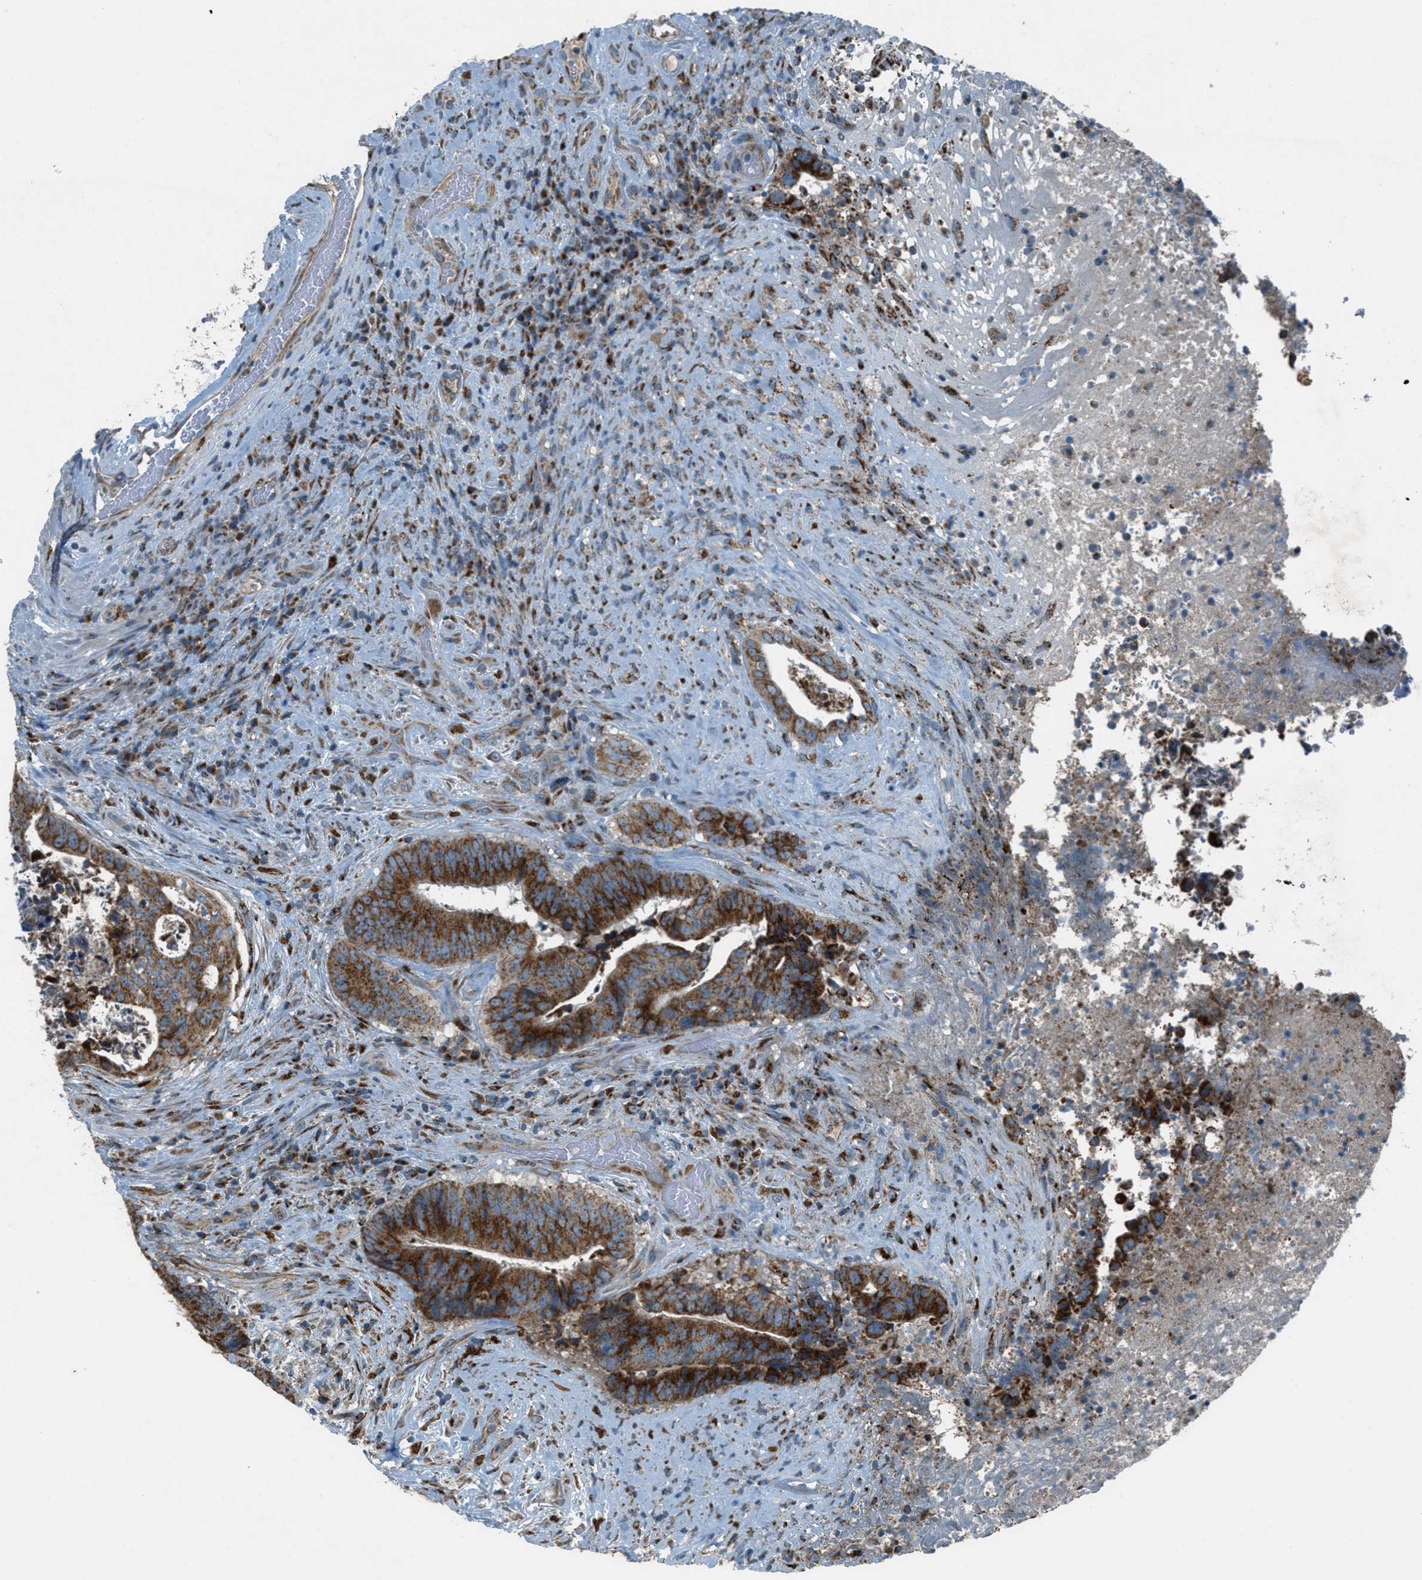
{"staining": {"intensity": "strong", "quantity": ">75%", "location": "cytoplasmic/membranous"}, "tissue": "colorectal cancer", "cell_type": "Tumor cells", "image_type": "cancer", "snomed": [{"axis": "morphology", "description": "Adenocarcinoma, NOS"}, {"axis": "topography", "description": "Rectum"}], "caption": "This image displays IHC staining of colorectal cancer (adenocarcinoma), with high strong cytoplasmic/membranous staining in approximately >75% of tumor cells.", "gene": "BCKDK", "patient": {"sex": "male", "age": 72}}